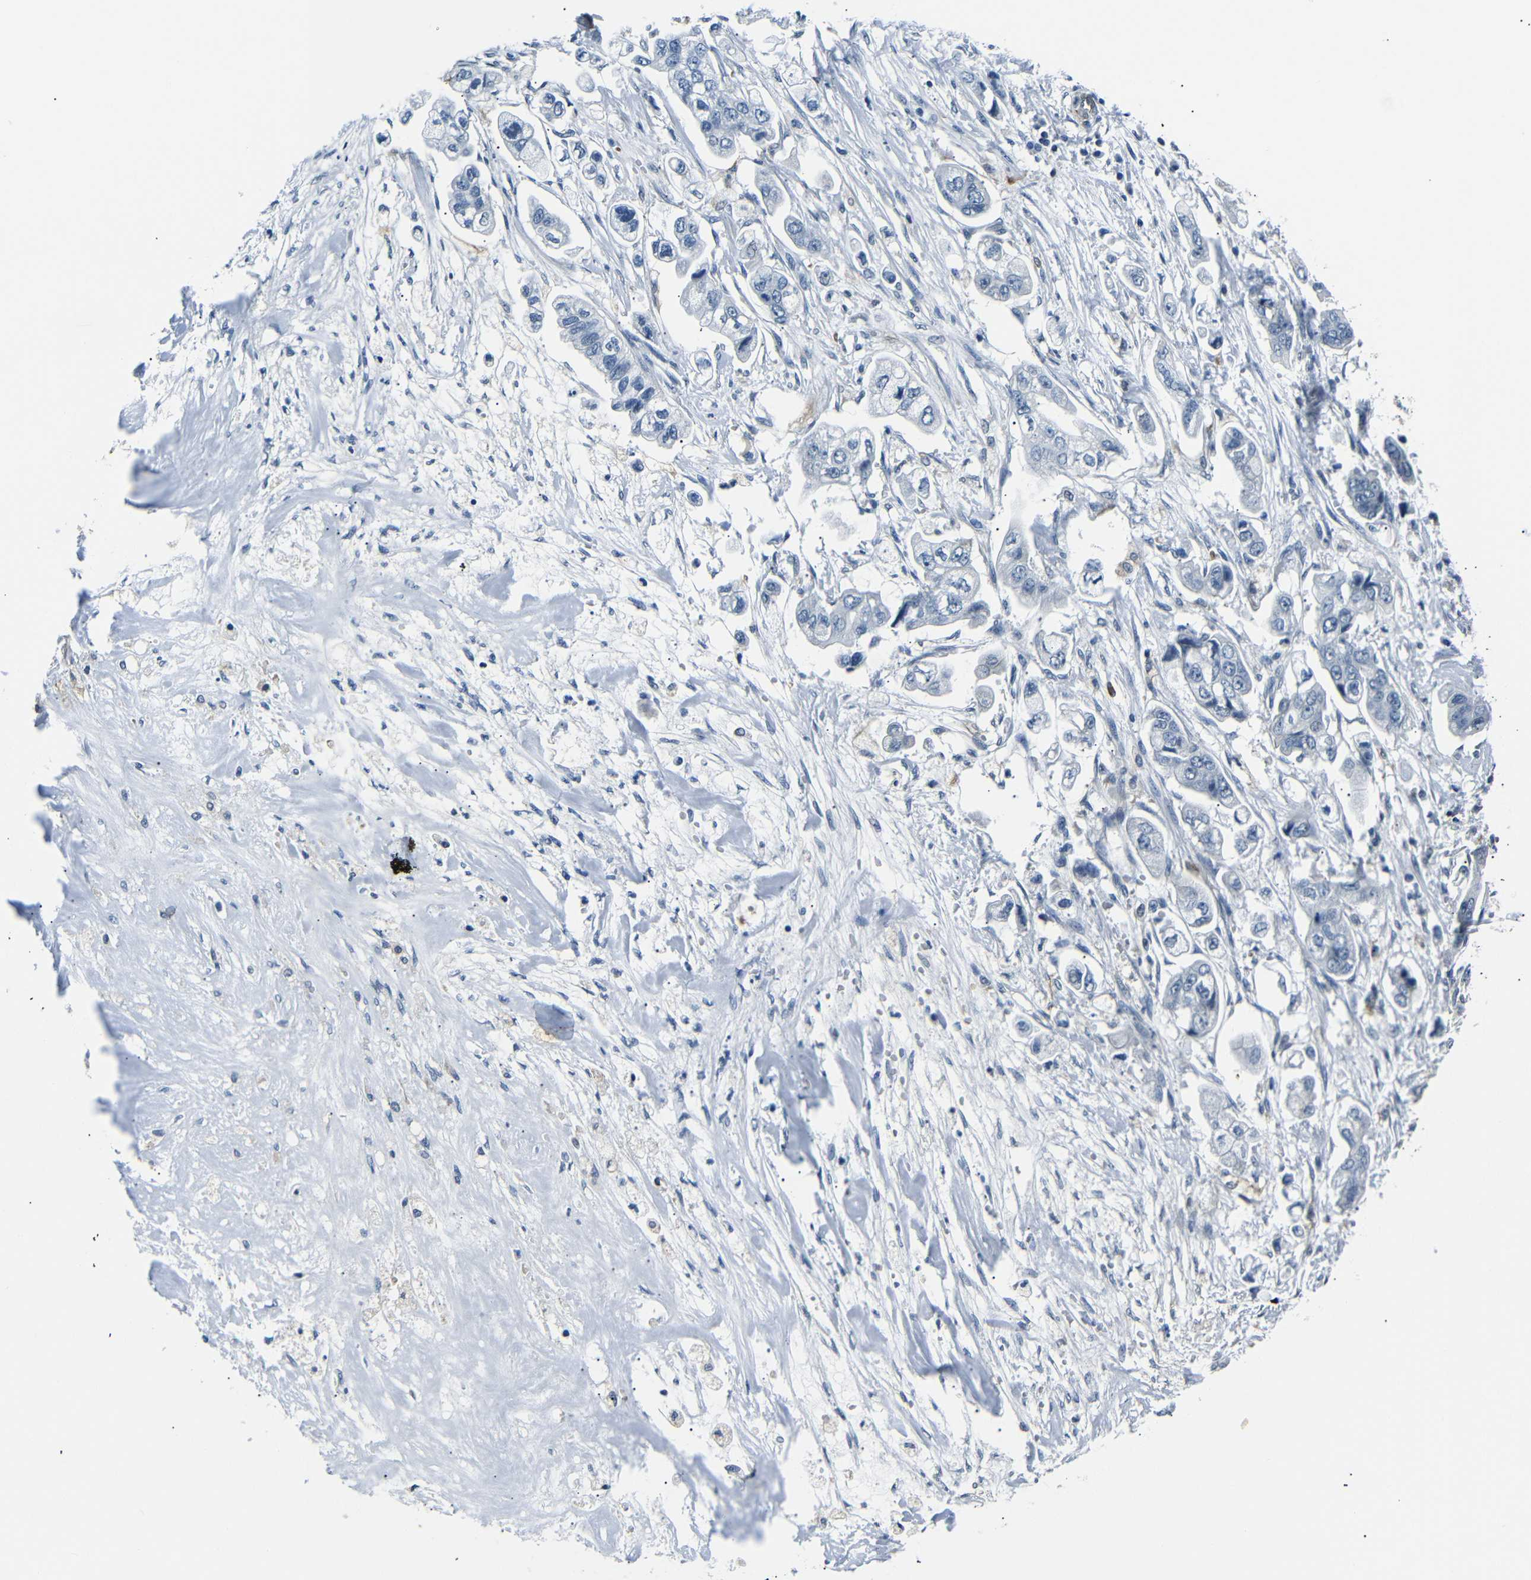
{"staining": {"intensity": "negative", "quantity": "none", "location": "none"}, "tissue": "stomach cancer", "cell_type": "Tumor cells", "image_type": "cancer", "snomed": [{"axis": "morphology", "description": "Adenocarcinoma, NOS"}, {"axis": "topography", "description": "Stomach"}], "caption": "Stomach cancer was stained to show a protein in brown. There is no significant positivity in tumor cells. (DAB immunohistochemistry (IHC), high magnification).", "gene": "TAFA1", "patient": {"sex": "male", "age": 62}}